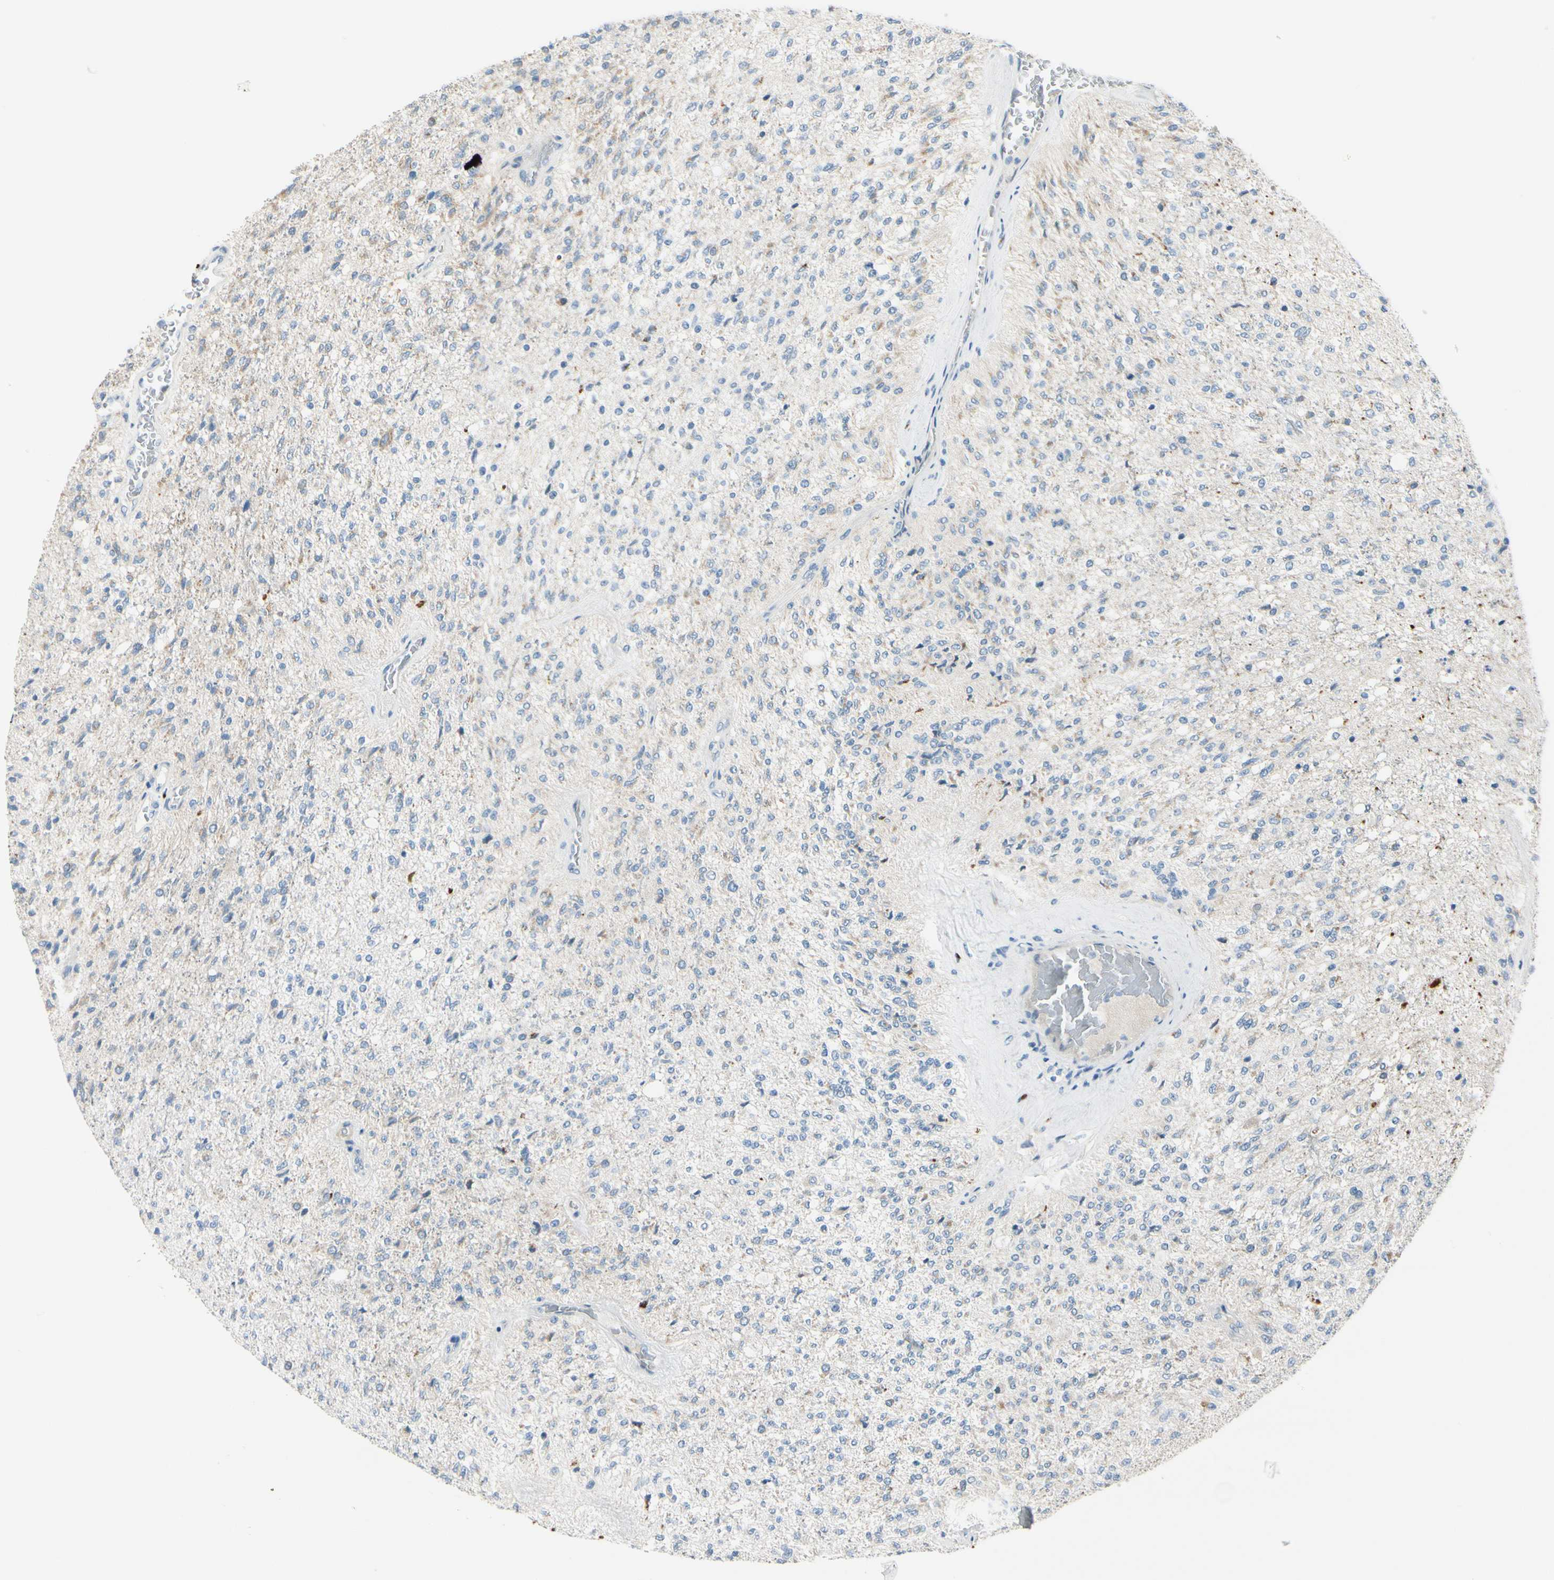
{"staining": {"intensity": "negative", "quantity": "none", "location": "none"}, "tissue": "glioma", "cell_type": "Tumor cells", "image_type": "cancer", "snomed": [{"axis": "morphology", "description": "Normal tissue, NOS"}, {"axis": "morphology", "description": "Glioma, malignant, High grade"}, {"axis": "topography", "description": "Cerebral cortex"}], "caption": "A high-resolution image shows IHC staining of glioma, which shows no significant staining in tumor cells. Nuclei are stained in blue.", "gene": "GALNT5", "patient": {"sex": "male", "age": 77}}